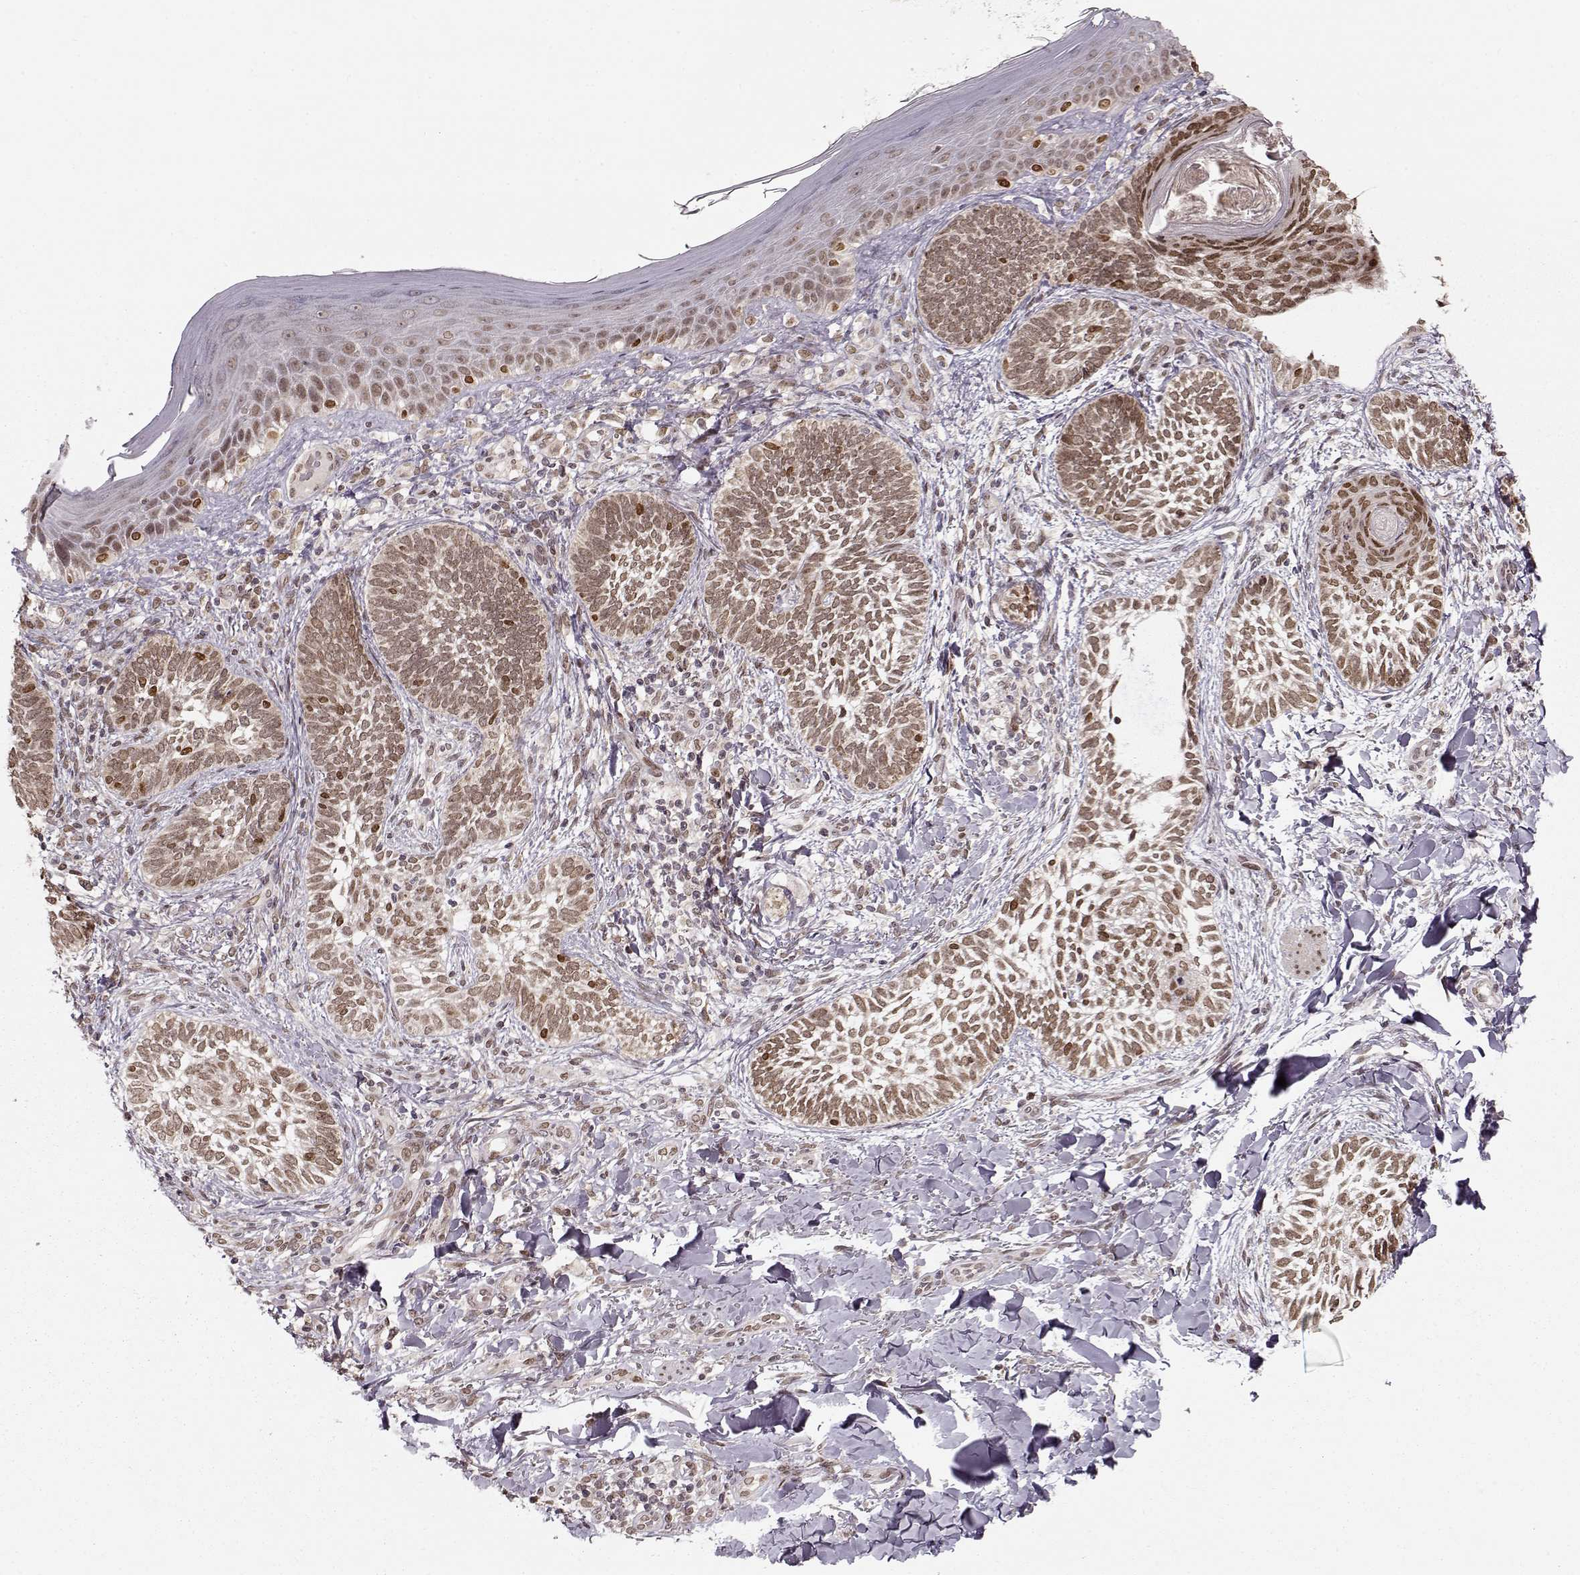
{"staining": {"intensity": "weak", "quantity": ">75%", "location": "cytoplasmic/membranous,nuclear"}, "tissue": "skin cancer", "cell_type": "Tumor cells", "image_type": "cancer", "snomed": [{"axis": "morphology", "description": "Normal tissue, NOS"}, {"axis": "morphology", "description": "Basal cell carcinoma"}, {"axis": "topography", "description": "Skin"}], "caption": "An image showing weak cytoplasmic/membranous and nuclear staining in approximately >75% of tumor cells in skin cancer (basal cell carcinoma), as visualized by brown immunohistochemical staining.", "gene": "RAI1", "patient": {"sex": "male", "age": 46}}